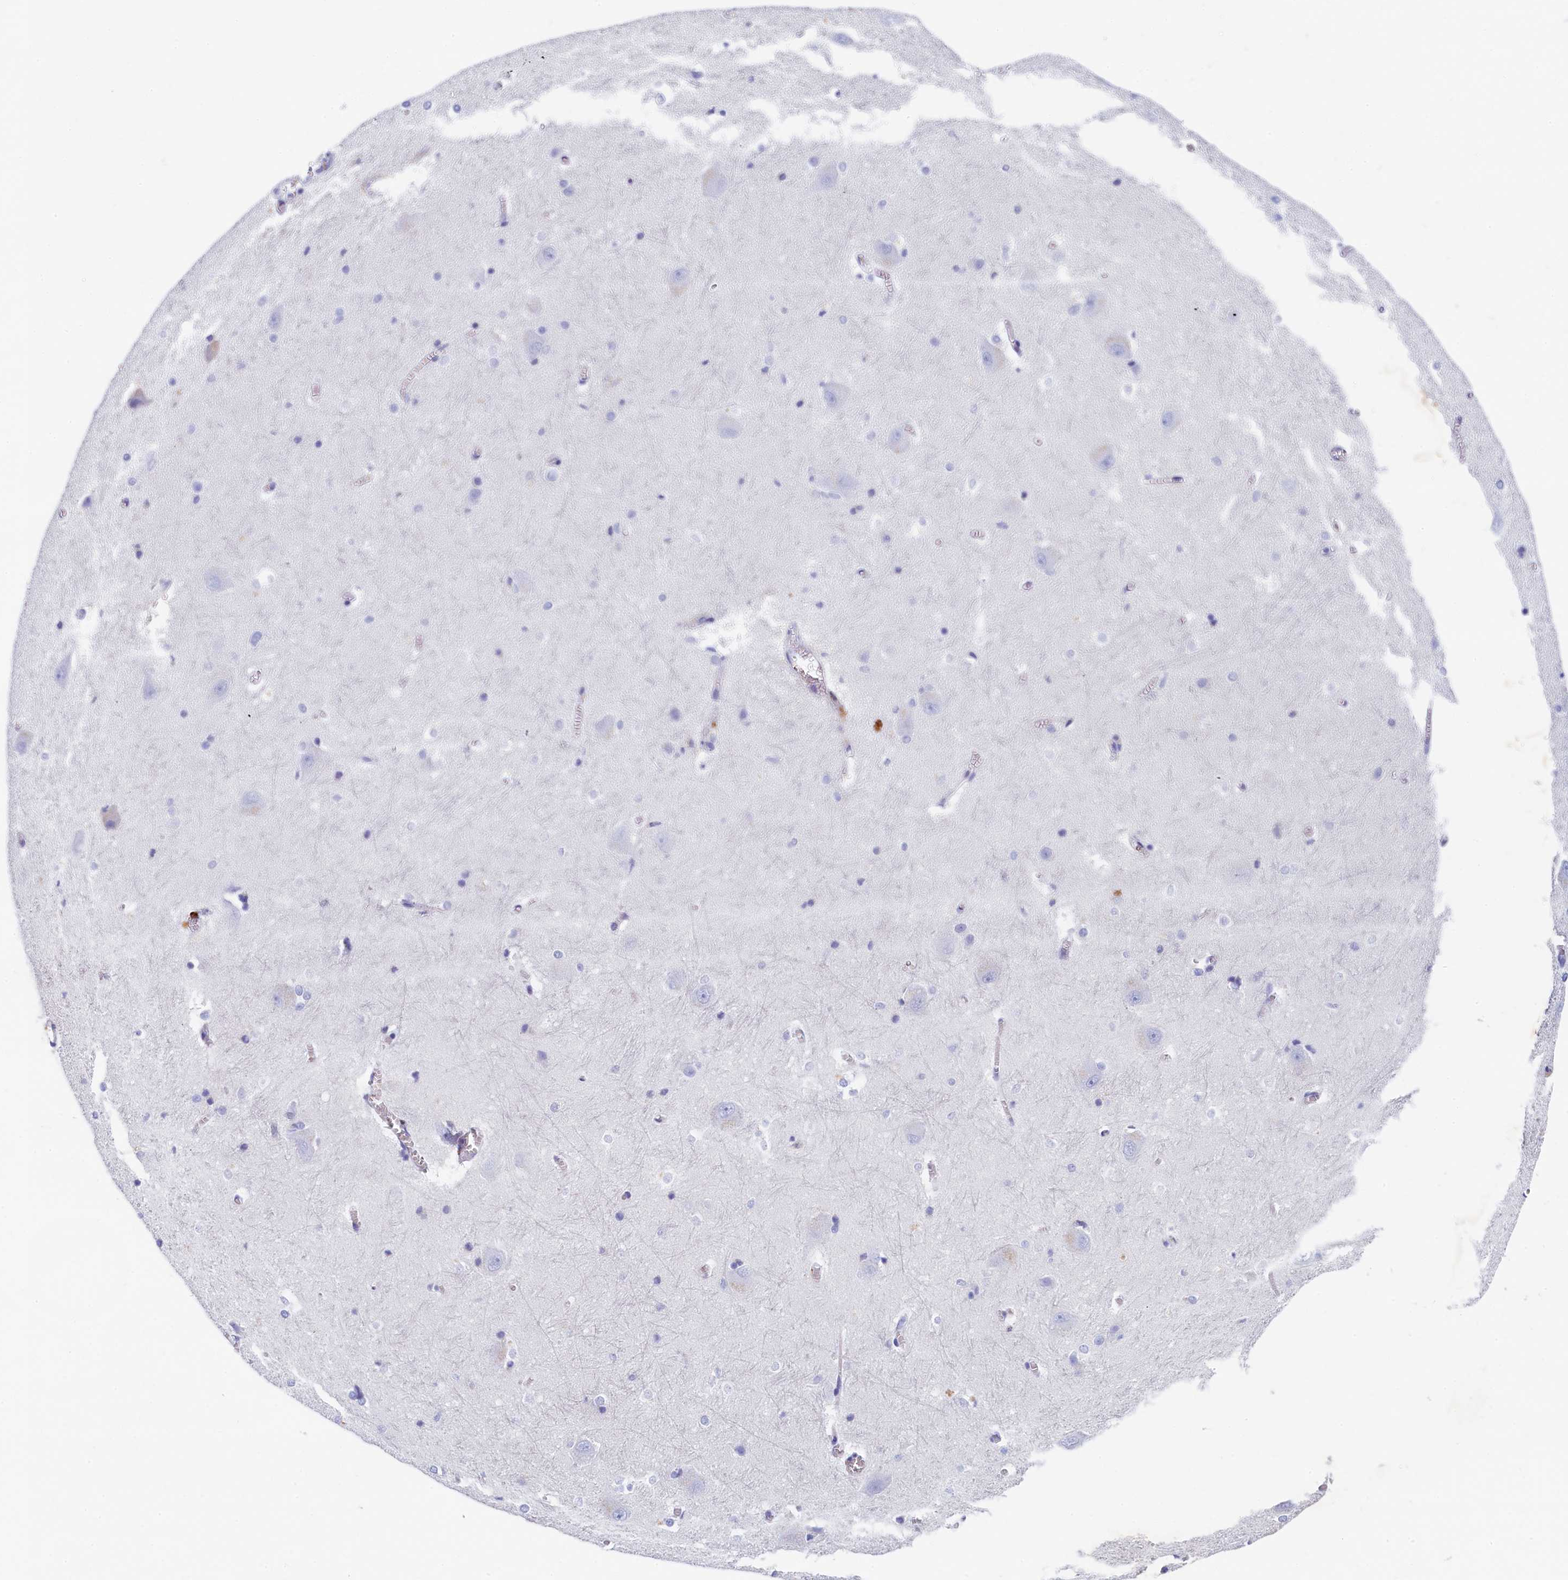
{"staining": {"intensity": "weak", "quantity": "<25%", "location": "cytoplasmic/membranous"}, "tissue": "caudate", "cell_type": "Glial cells", "image_type": "normal", "snomed": [{"axis": "morphology", "description": "Normal tissue, NOS"}, {"axis": "topography", "description": "Lateral ventricle wall"}], "caption": "This is an IHC image of benign caudate. There is no expression in glial cells.", "gene": "GUCA1C", "patient": {"sex": "male", "age": 37}}